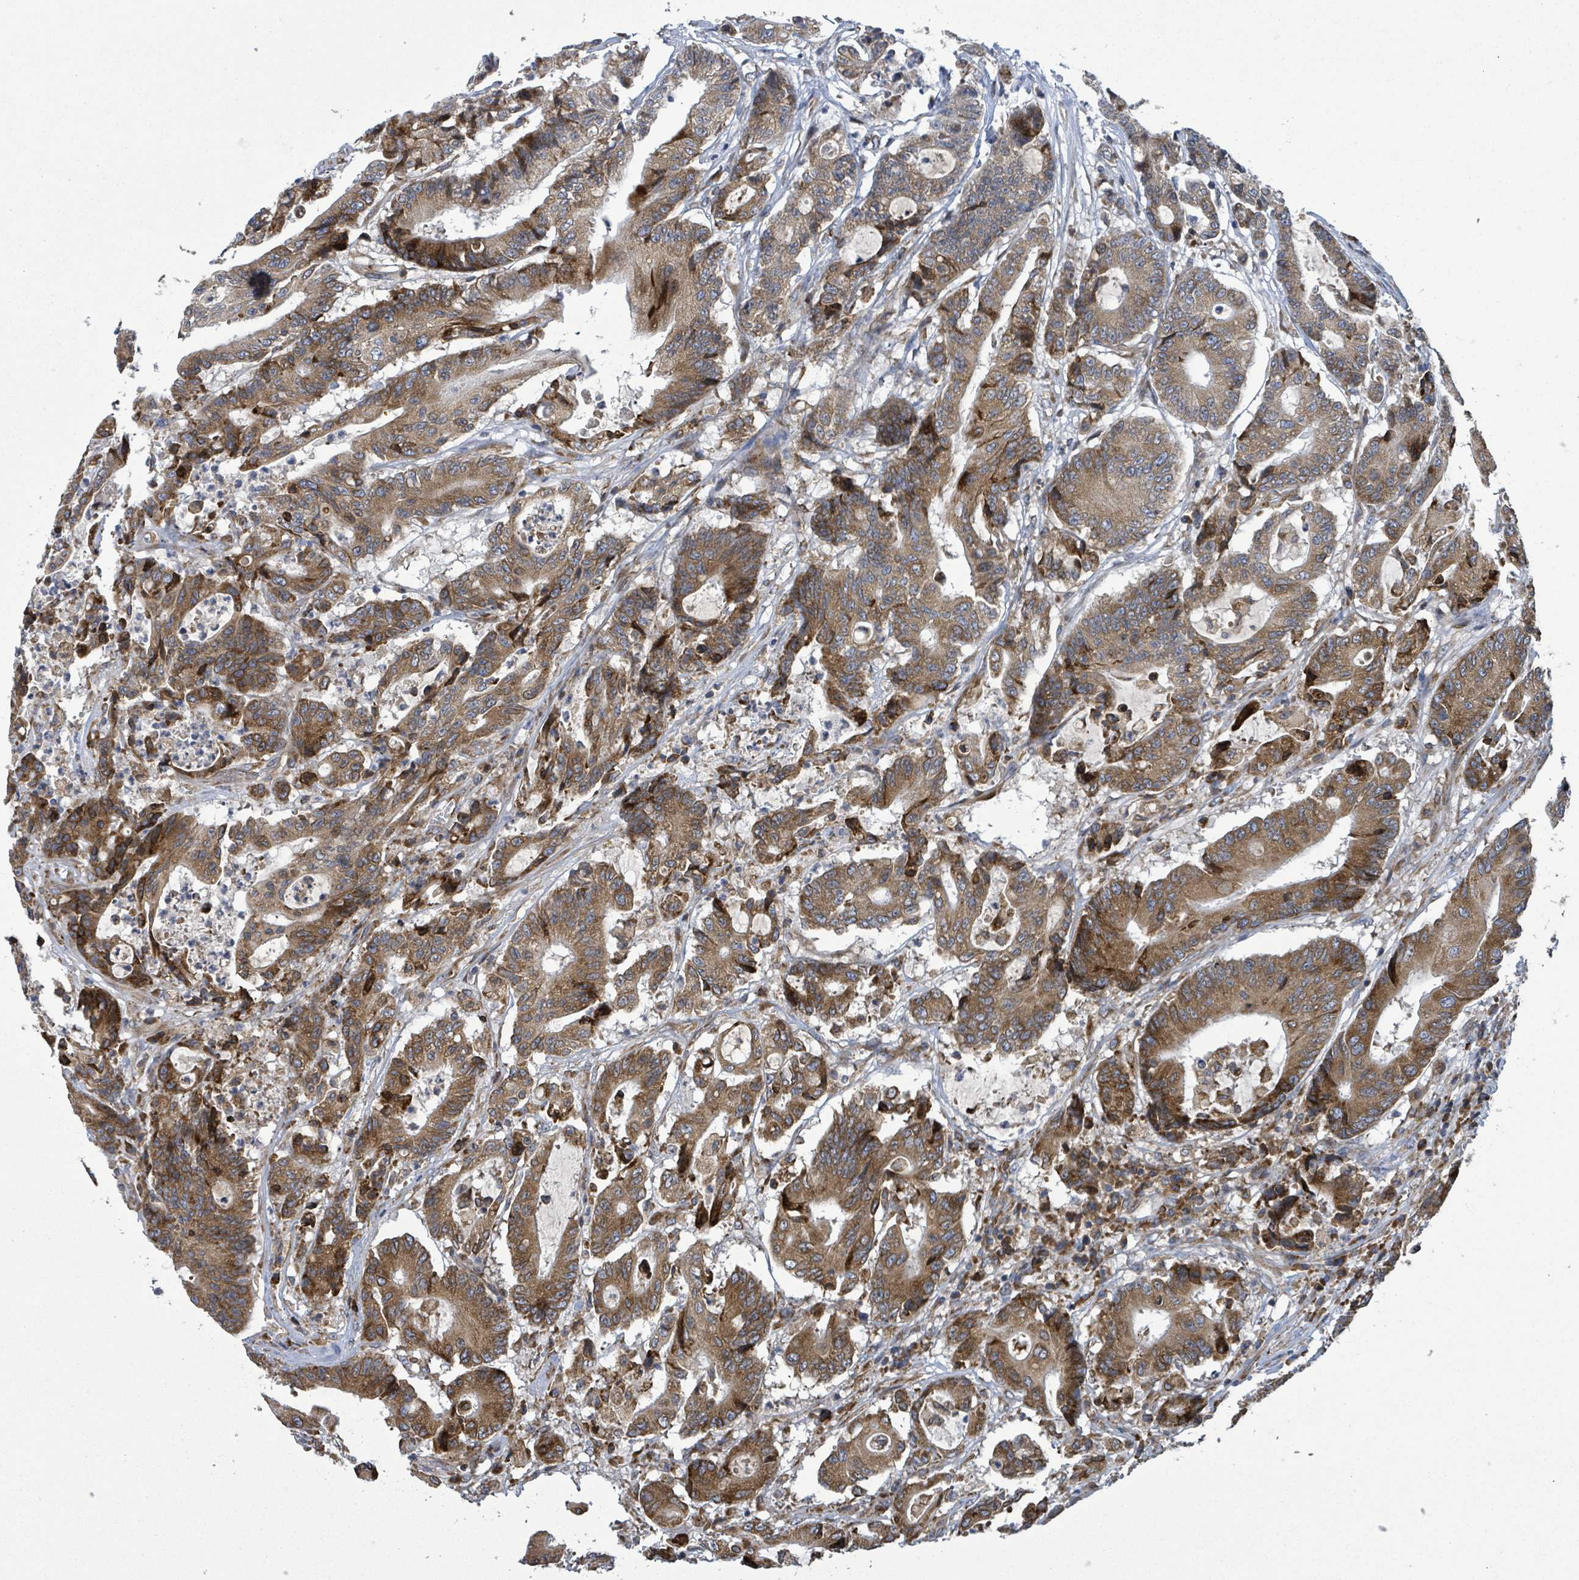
{"staining": {"intensity": "moderate", "quantity": ">75%", "location": "cytoplasmic/membranous"}, "tissue": "colorectal cancer", "cell_type": "Tumor cells", "image_type": "cancer", "snomed": [{"axis": "morphology", "description": "Adenocarcinoma, NOS"}, {"axis": "topography", "description": "Colon"}], "caption": "Moderate cytoplasmic/membranous protein staining is identified in about >75% of tumor cells in colorectal cancer.", "gene": "NOMO1", "patient": {"sex": "female", "age": 84}}